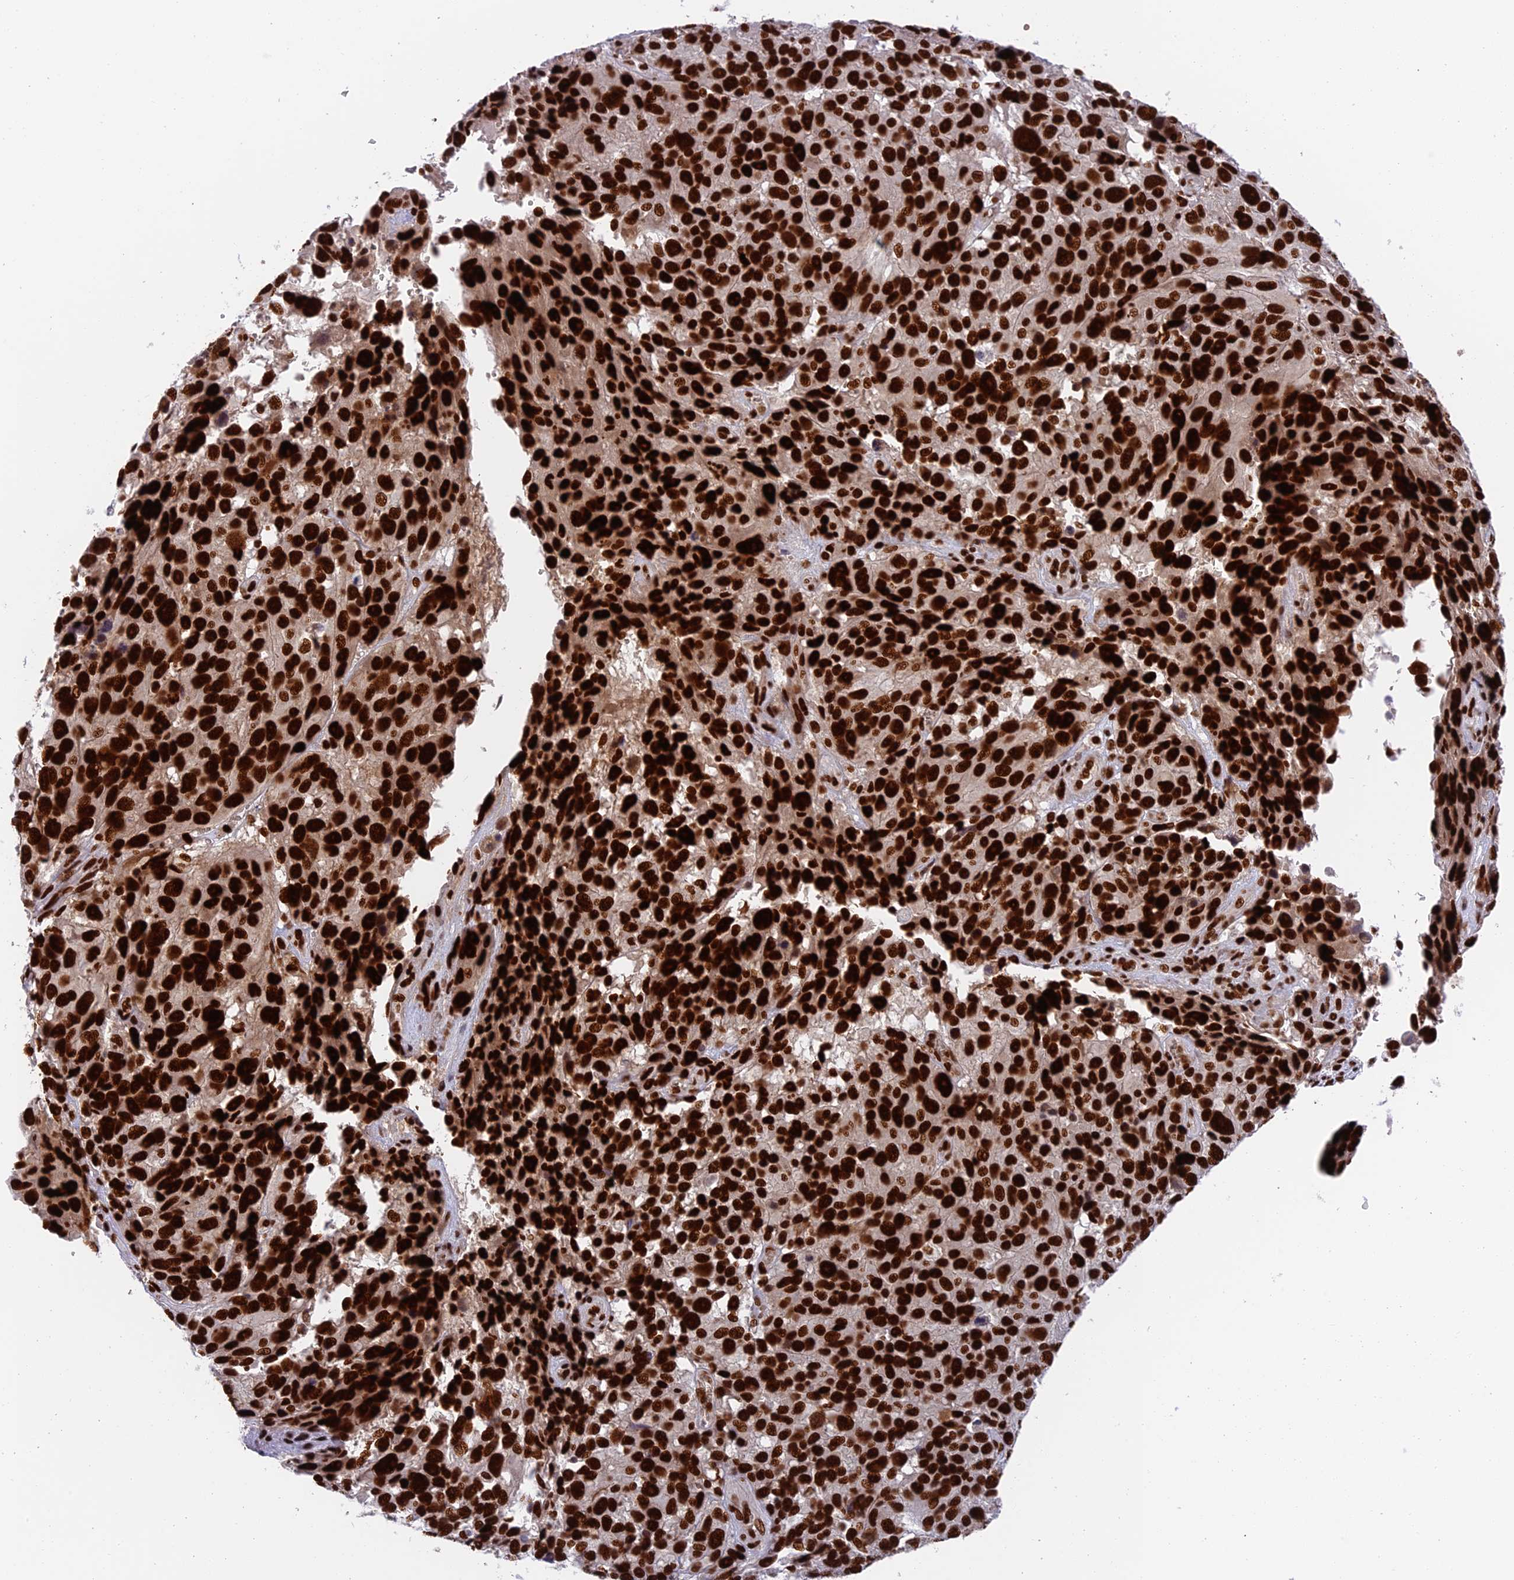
{"staining": {"intensity": "strong", "quantity": ">75%", "location": "nuclear"}, "tissue": "melanoma", "cell_type": "Tumor cells", "image_type": "cancer", "snomed": [{"axis": "morphology", "description": "Malignant melanoma, NOS"}, {"axis": "topography", "description": "Skin"}], "caption": "Human melanoma stained for a protein (brown) displays strong nuclear positive positivity in approximately >75% of tumor cells.", "gene": "EEF1AKMT3", "patient": {"sex": "male", "age": 84}}